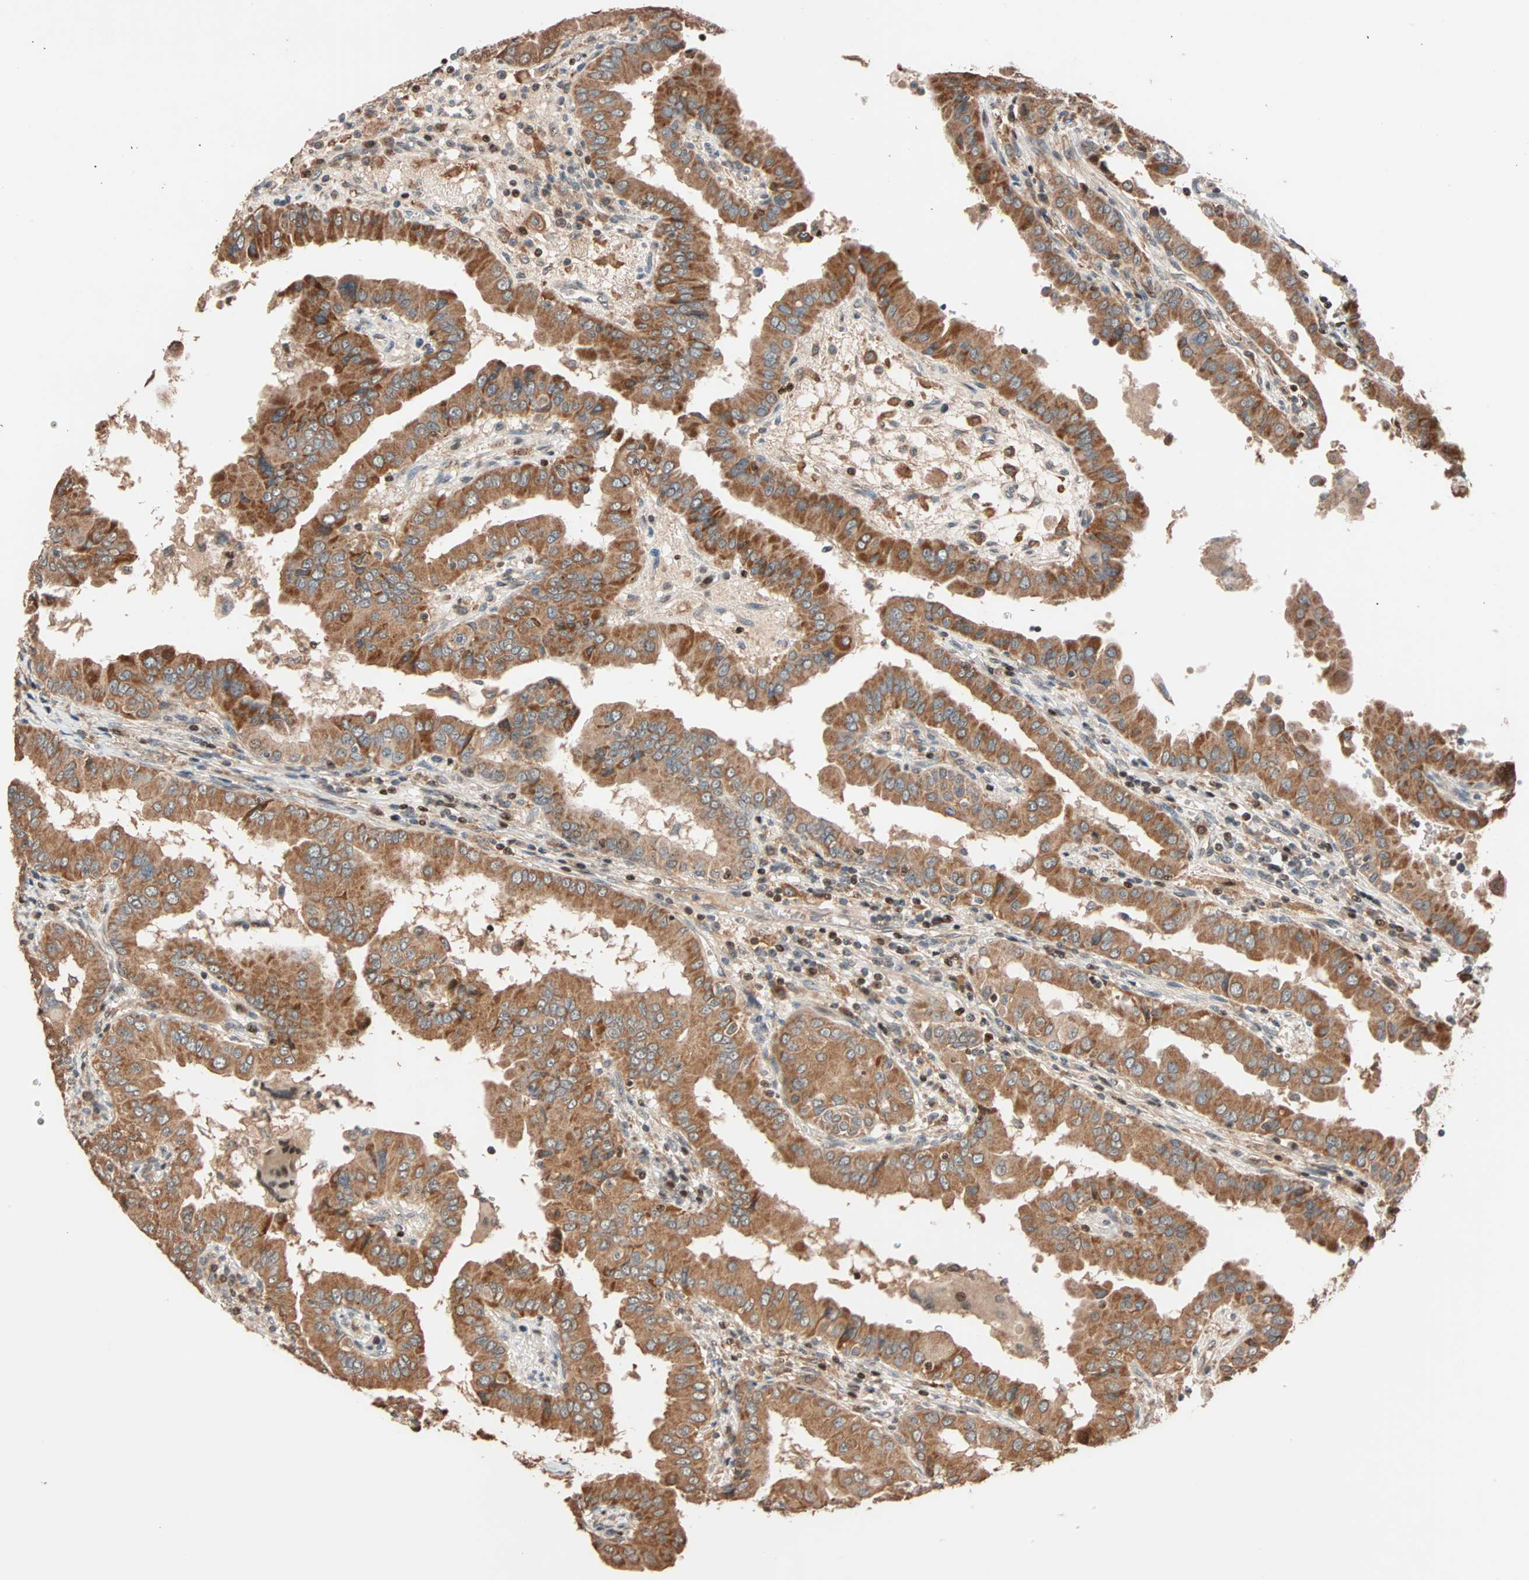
{"staining": {"intensity": "moderate", "quantity": ">75%", "location": "cytoplasmic/membranous"}, "tissue": "thyroid cancer", "cell_type": "Tumor cells", "image_type": "cancer", "snomed": [{"axis": "morphology", "description": "Papillary adenocarcinoma, NOS"}, {"axis": "topography", "description": "Thyroid gland"}], "caption": "Moderate cytoplasmic/membranous staining for a protein is seen in about >75% of tumor cells of thyroid cancer using IHC.", "gene": "HECW1", "patient": {"sex": "male", "age": 33}}